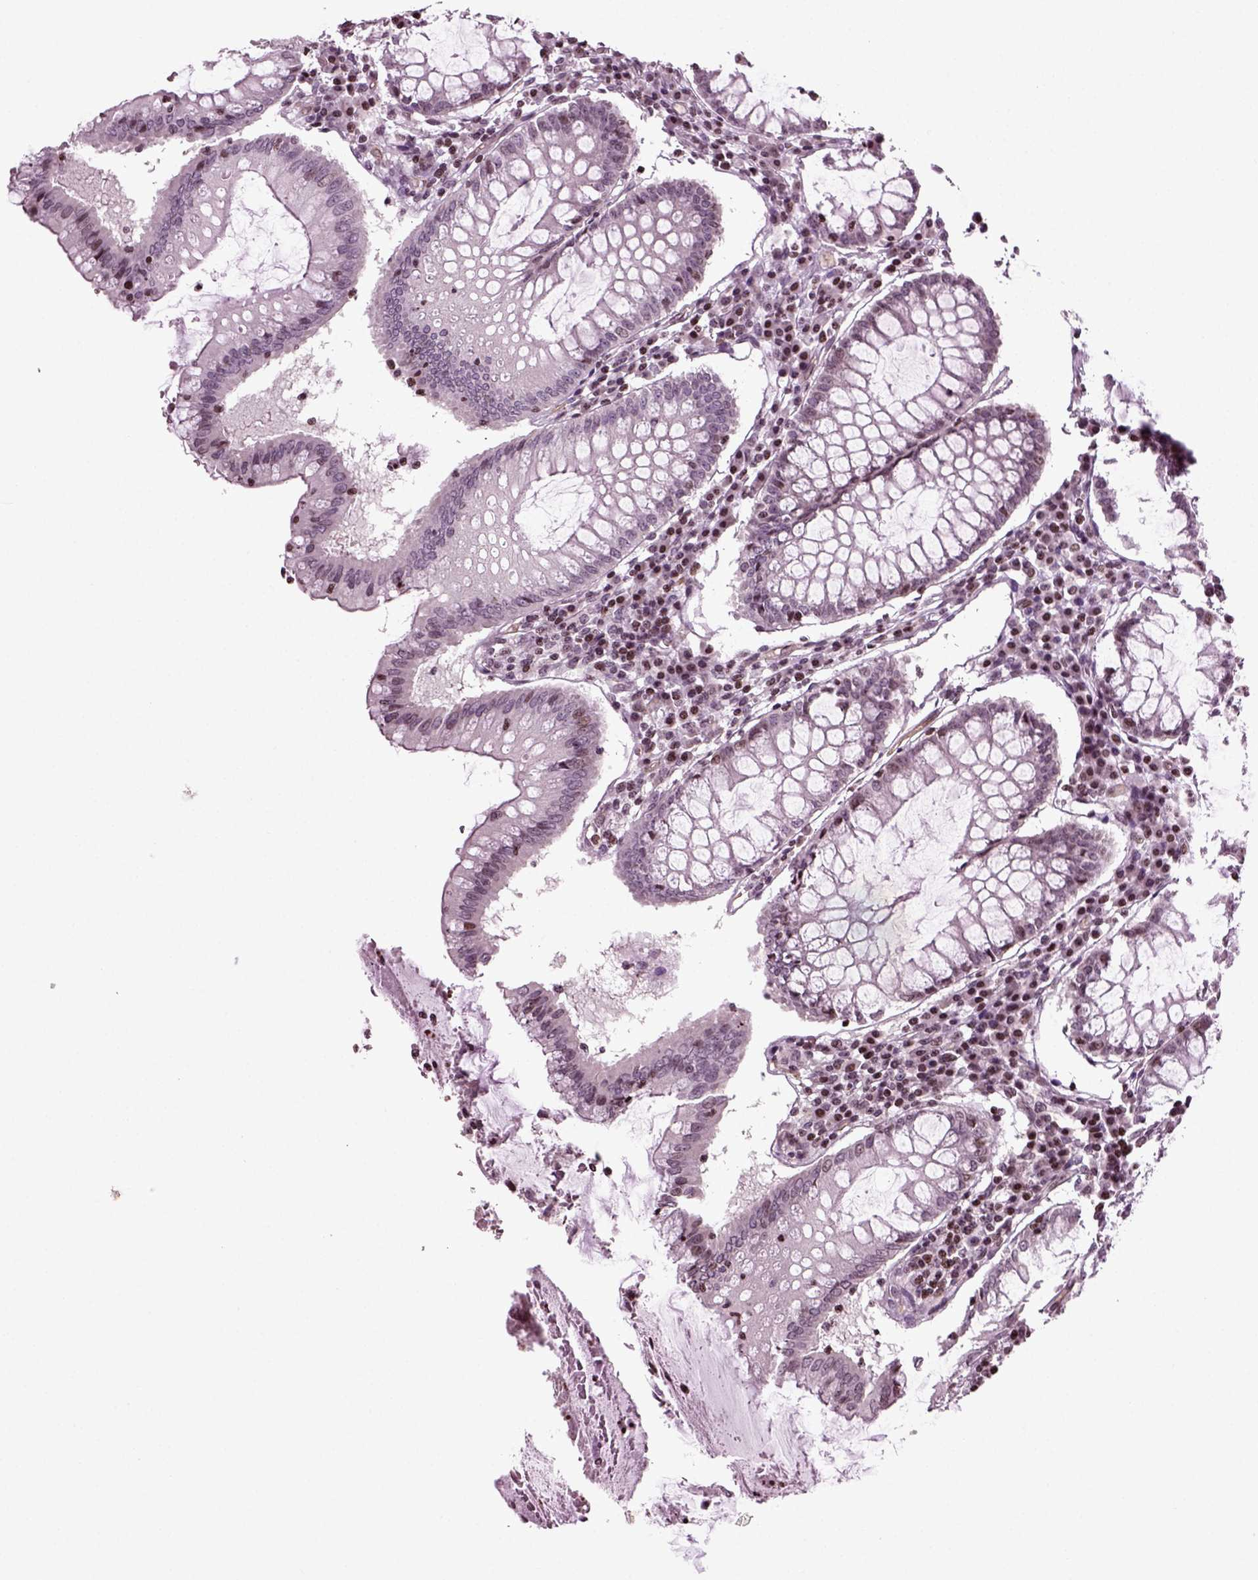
{"staining": {"intensity": "negative", "quantity": "none", "location": "none"}, "tissue": "colorectal cancer", "cell_type": "Tumor cells", "image_type": "cancer", "snomed": [{"axis": "morphology", "description": "Adenocarcinoma, NOS"}, {"axis": "topography", "description": "Colon"}], "caption": "An image of colorectal cancer (adenocarcinoma) stained for a protein reveals no brown staining in tumor cells.", "gene": "HEYL", "patient": {"sex": "female", "age": 70}}